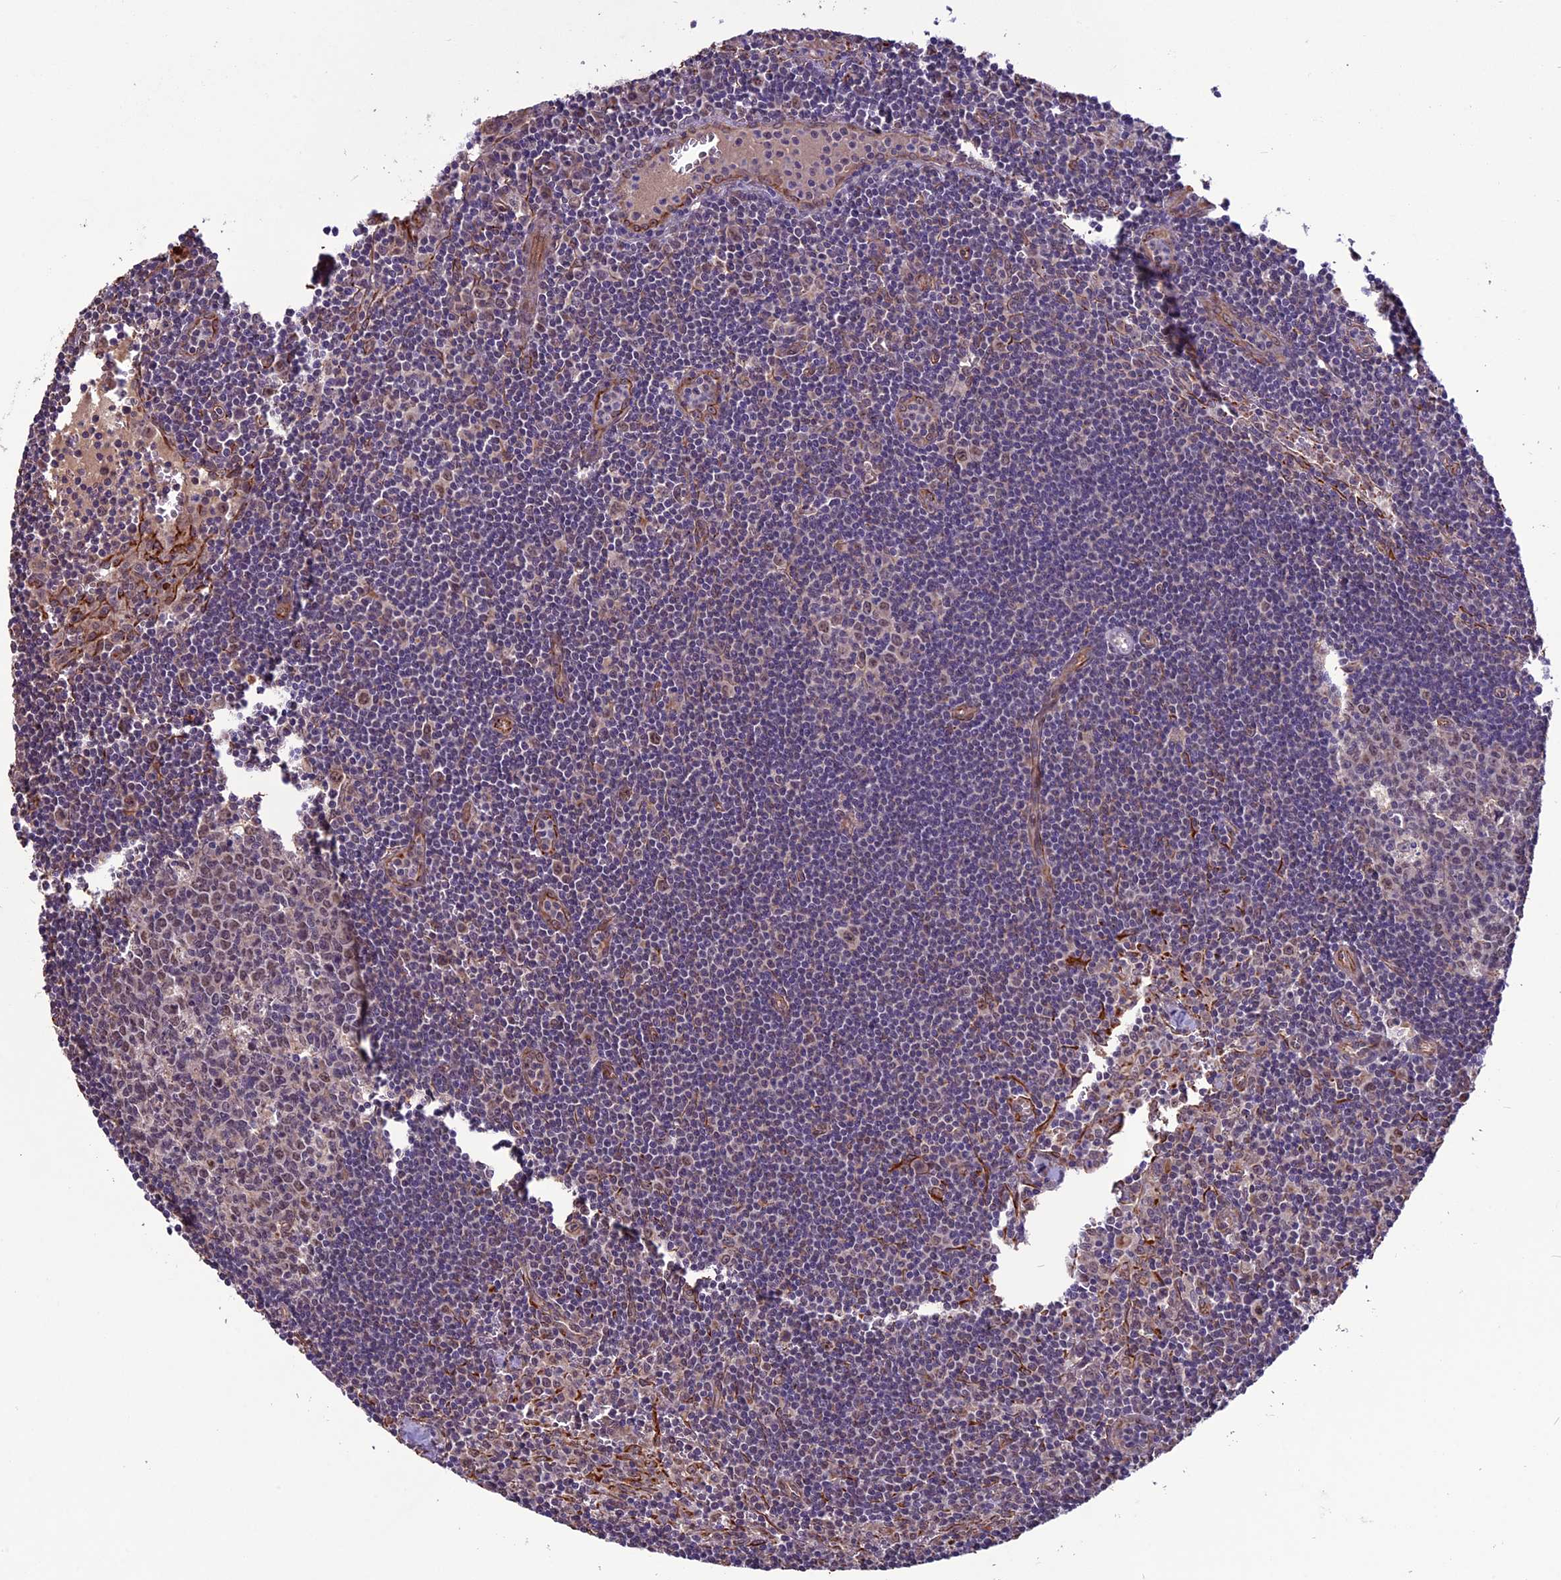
{"staining": {"intensity": "weak", "quantity": "<25%", "location": "nuclear"}, "tissue": "lymph node", "cell_type": "Germinal center cells", "image_type": "normal", "snomed": [{"axis": "morphology", "description": "Normal tissue, NOS"}, {"axis": "topography", "description": "Lymph node"}], "caption": "Protein analysis of normal lymph node reveals no significant positivity in germinal center cells.", "gene": "C3orf70", "patient": {"sex": "female", "age": 32}}